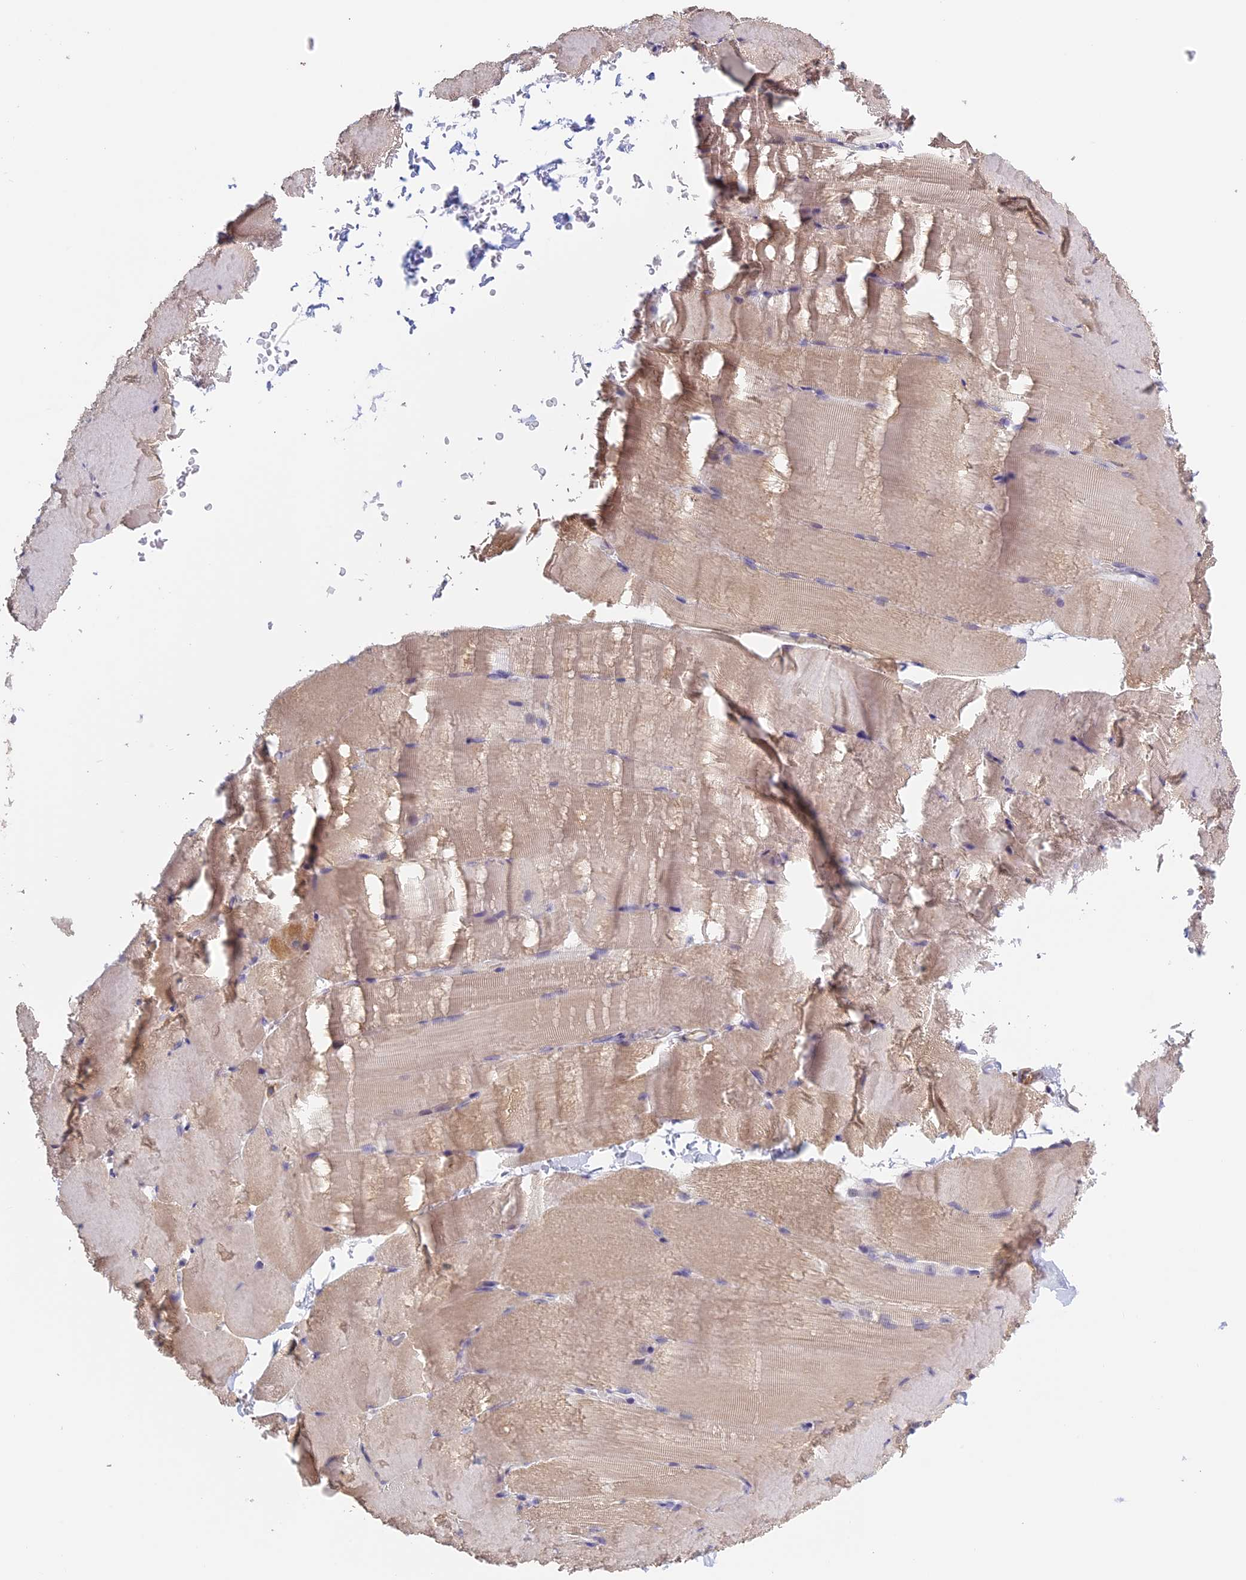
{"staining": {"intensity": "weak", "quantity": "25%-75%", "location": "cytoplasmic/membranous"}, "tissue": "skeletal muscle", "cell_type": "Myocytes", "image_type": "normal", "snomed": [{"axis": "morphology", "description": "Normal tissue, NOS"}, {"axis": "topography", "description": "Skeletal muscle"}, {"axis": "topography", "description": "Parathyroid gland"}], "caption": "Unremarkable skeletal muscle exhibits weak cytoplasmic/membranous staining in approximately 25%-75% of myocytes.", "gene": "BCL2L10", "patient": {"sex": "female", "age": 37}}